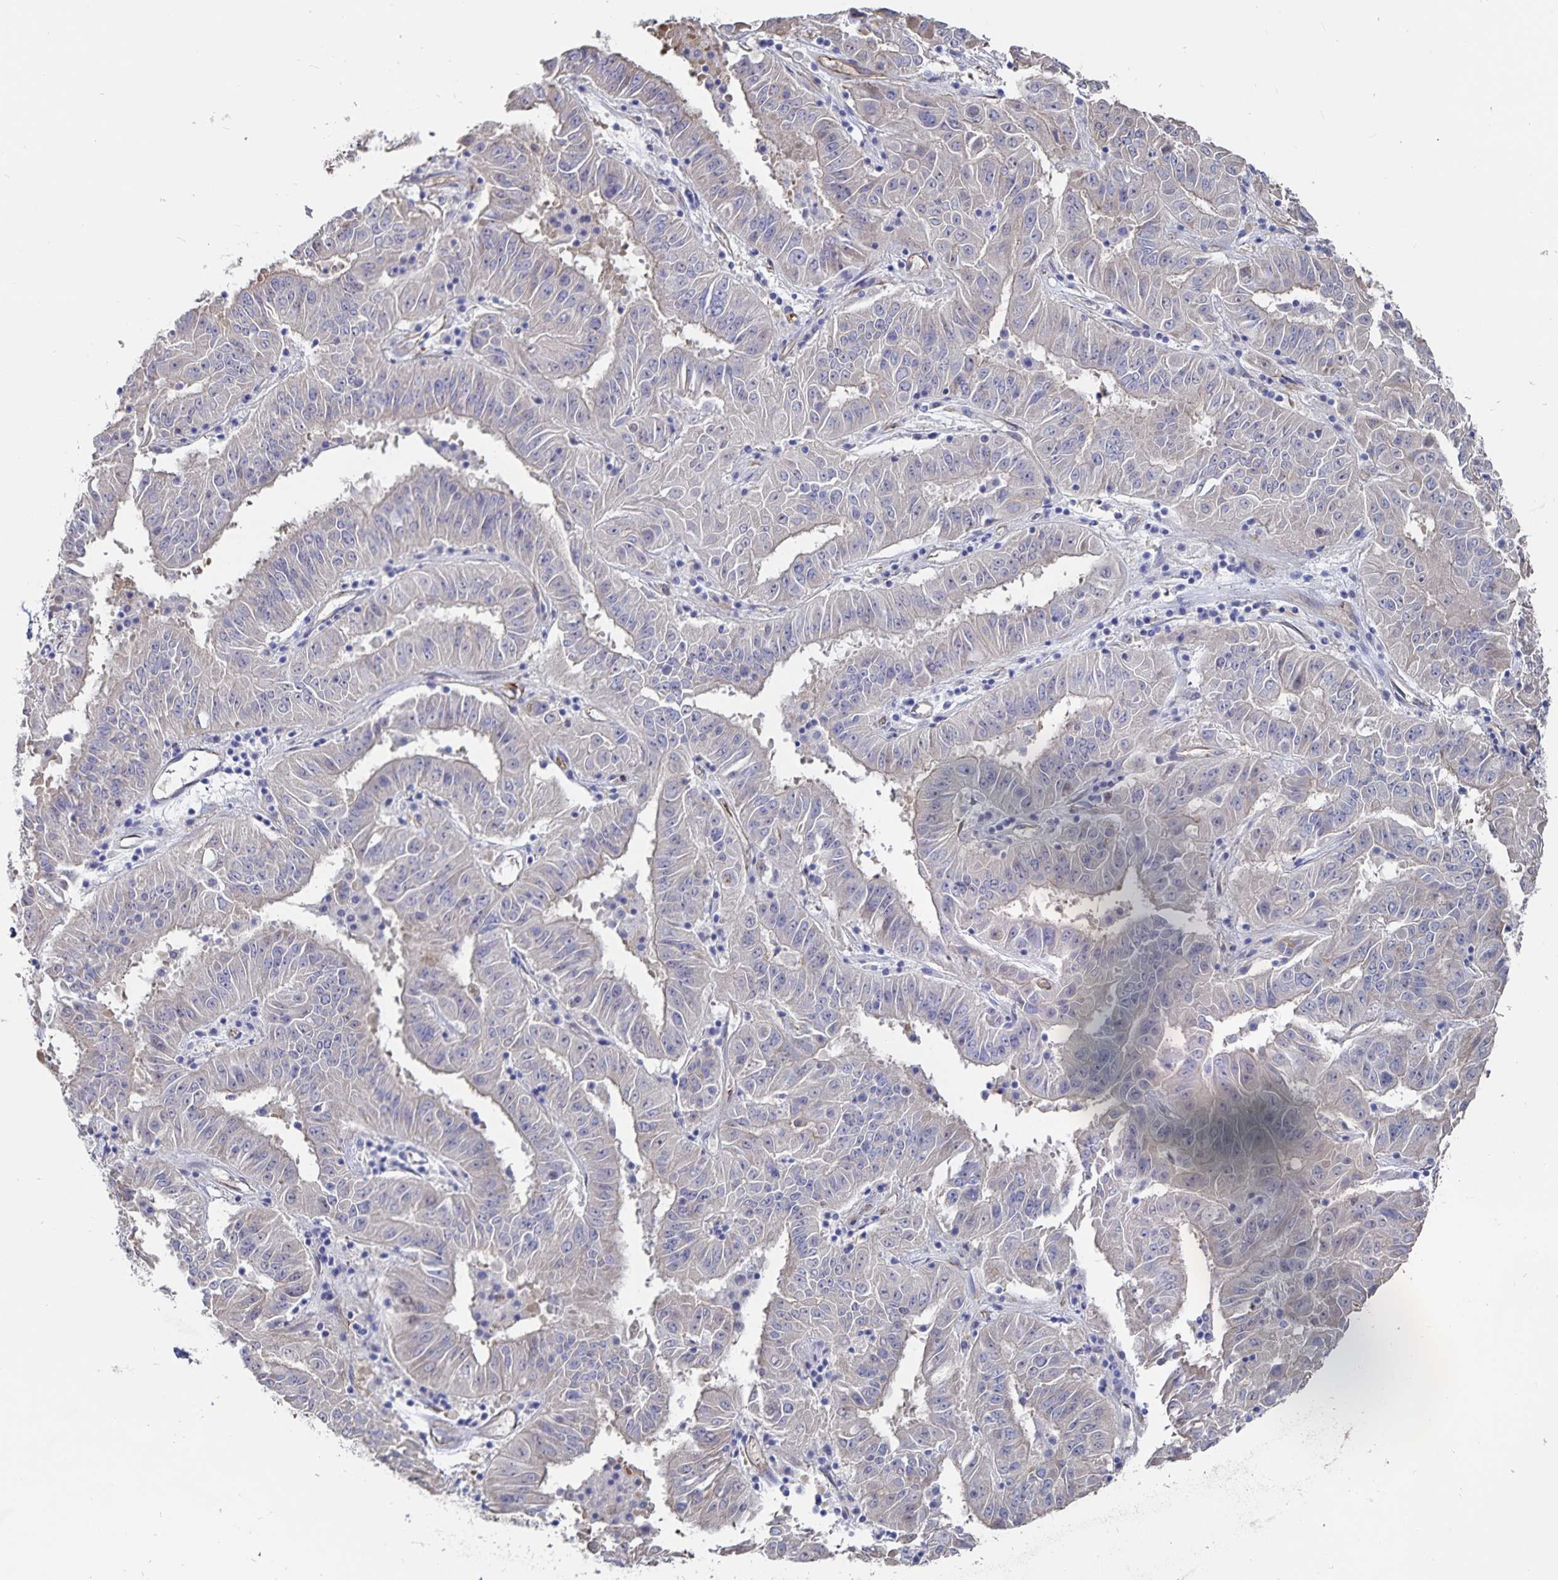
{"staining": {"intensity": "weak", "quantity": "<25%", "location": "cytoplasmic/membranous"}, "tissue": "pancreatic cancer", "cell_type": "Tumor cells", "image_type": "cancer", "snomed": [{"axis": "morphology", "description": "Adenocarcinoma, NOS"}, {"axis": "topography", "description": "Pancreas"}], "caption": "Tumor cells show no significant expression in pancreatic cancer (adenocarcinoma).", "gene": "SSTR1", "patient": {"sex": "male", "age": 63}}